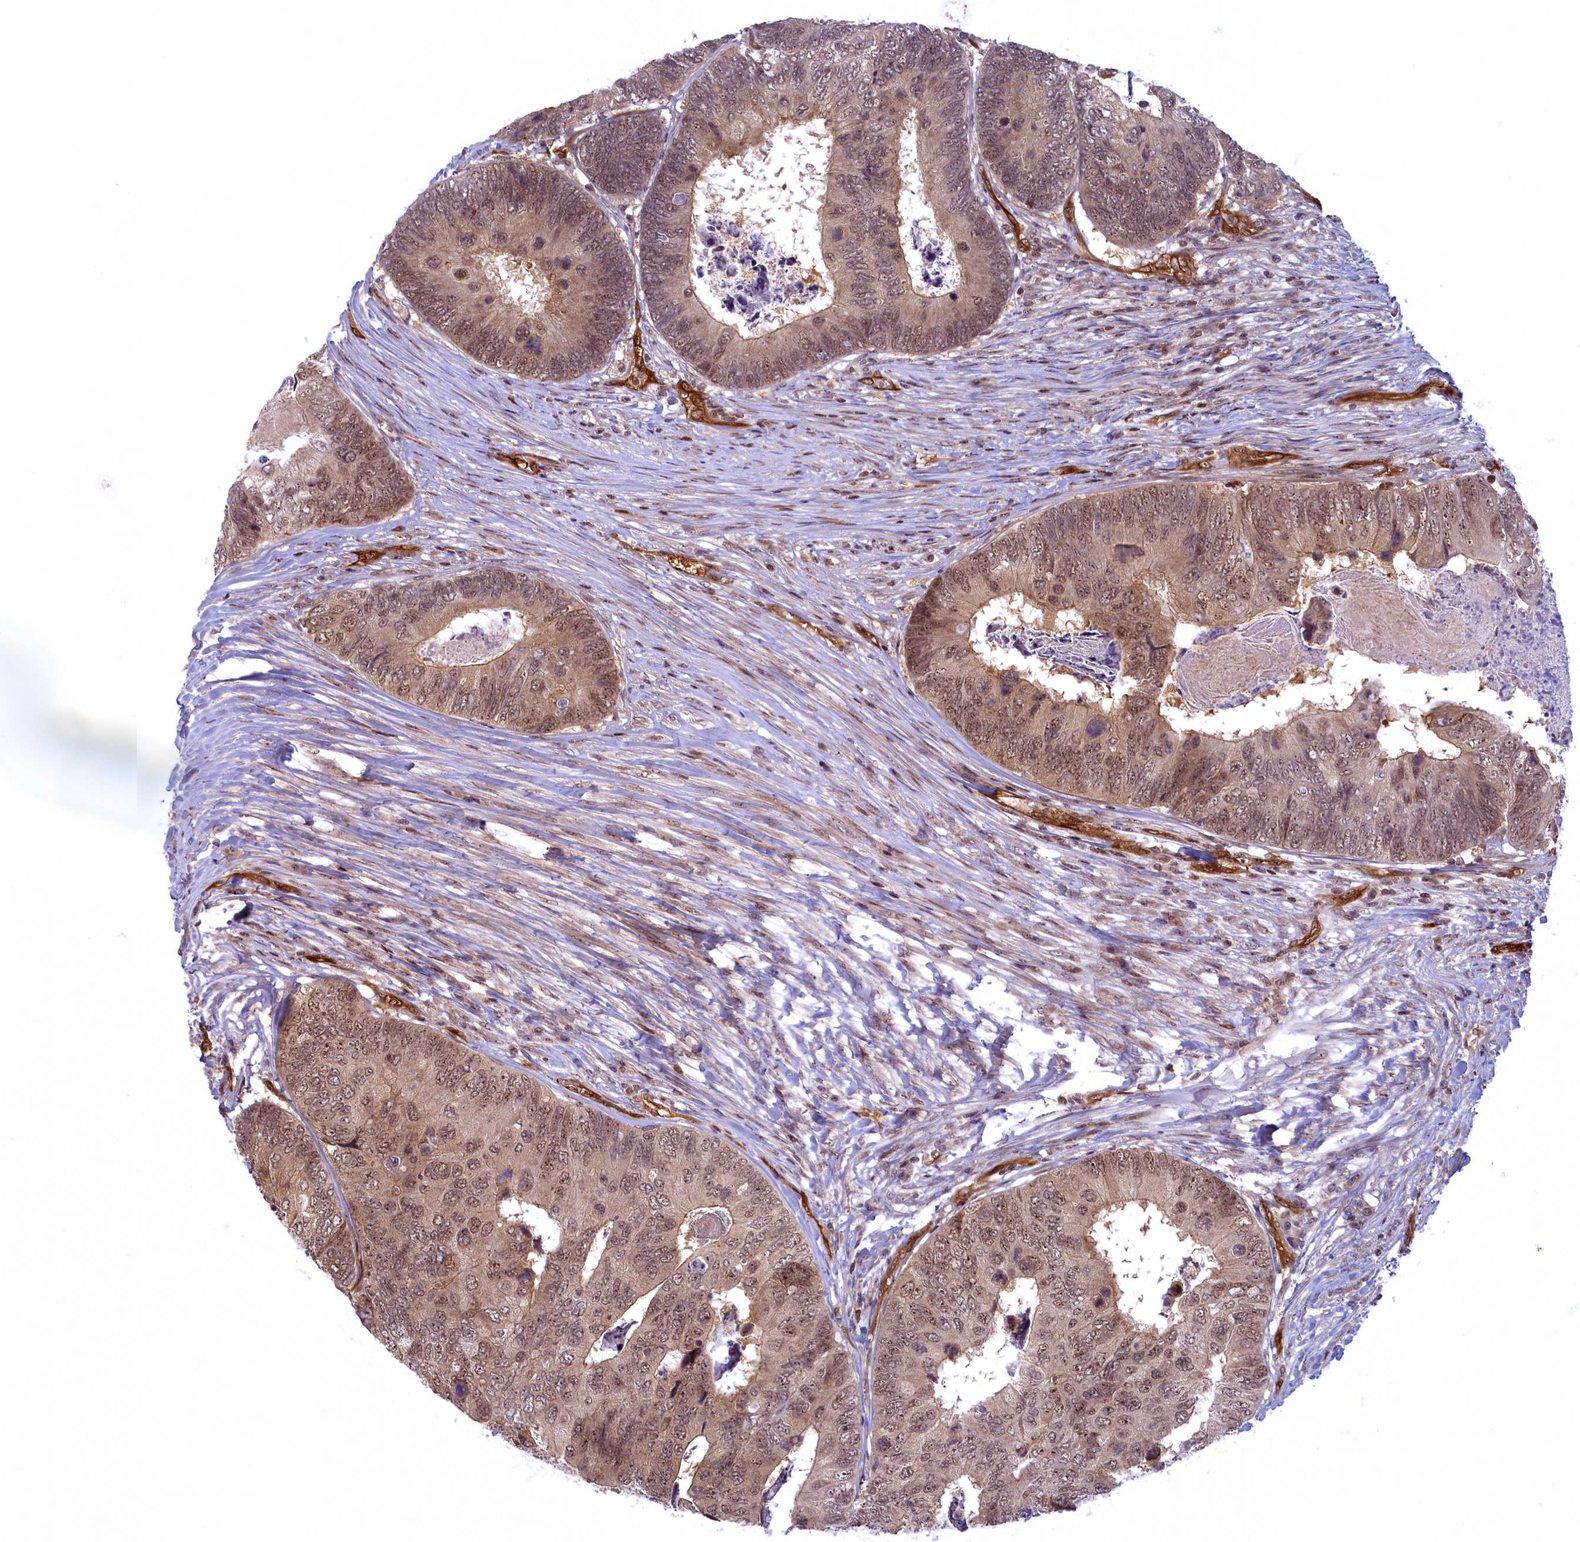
{"staining": {"intensity": "moderate", "quantity": ">75%", "location": "cytoplasmic/membranous,nuclear"}, "tissue": "colorectal cancer", "cell_type": "Tumor cells", "image_type": "cancer", "snomed": [{"axis": "morphology", "description": "Adenocarcinoma, NOS"}, {"axis": "topography", "description": "Colon"}], "caption": "Protein staining demonstrates moderate cytoplasmic/membranous and nuclear expression in about >75% of tumor cells in colorectal cancer.", "gene": "SNRK", "patient": {"sex": "female", "age": 67}}